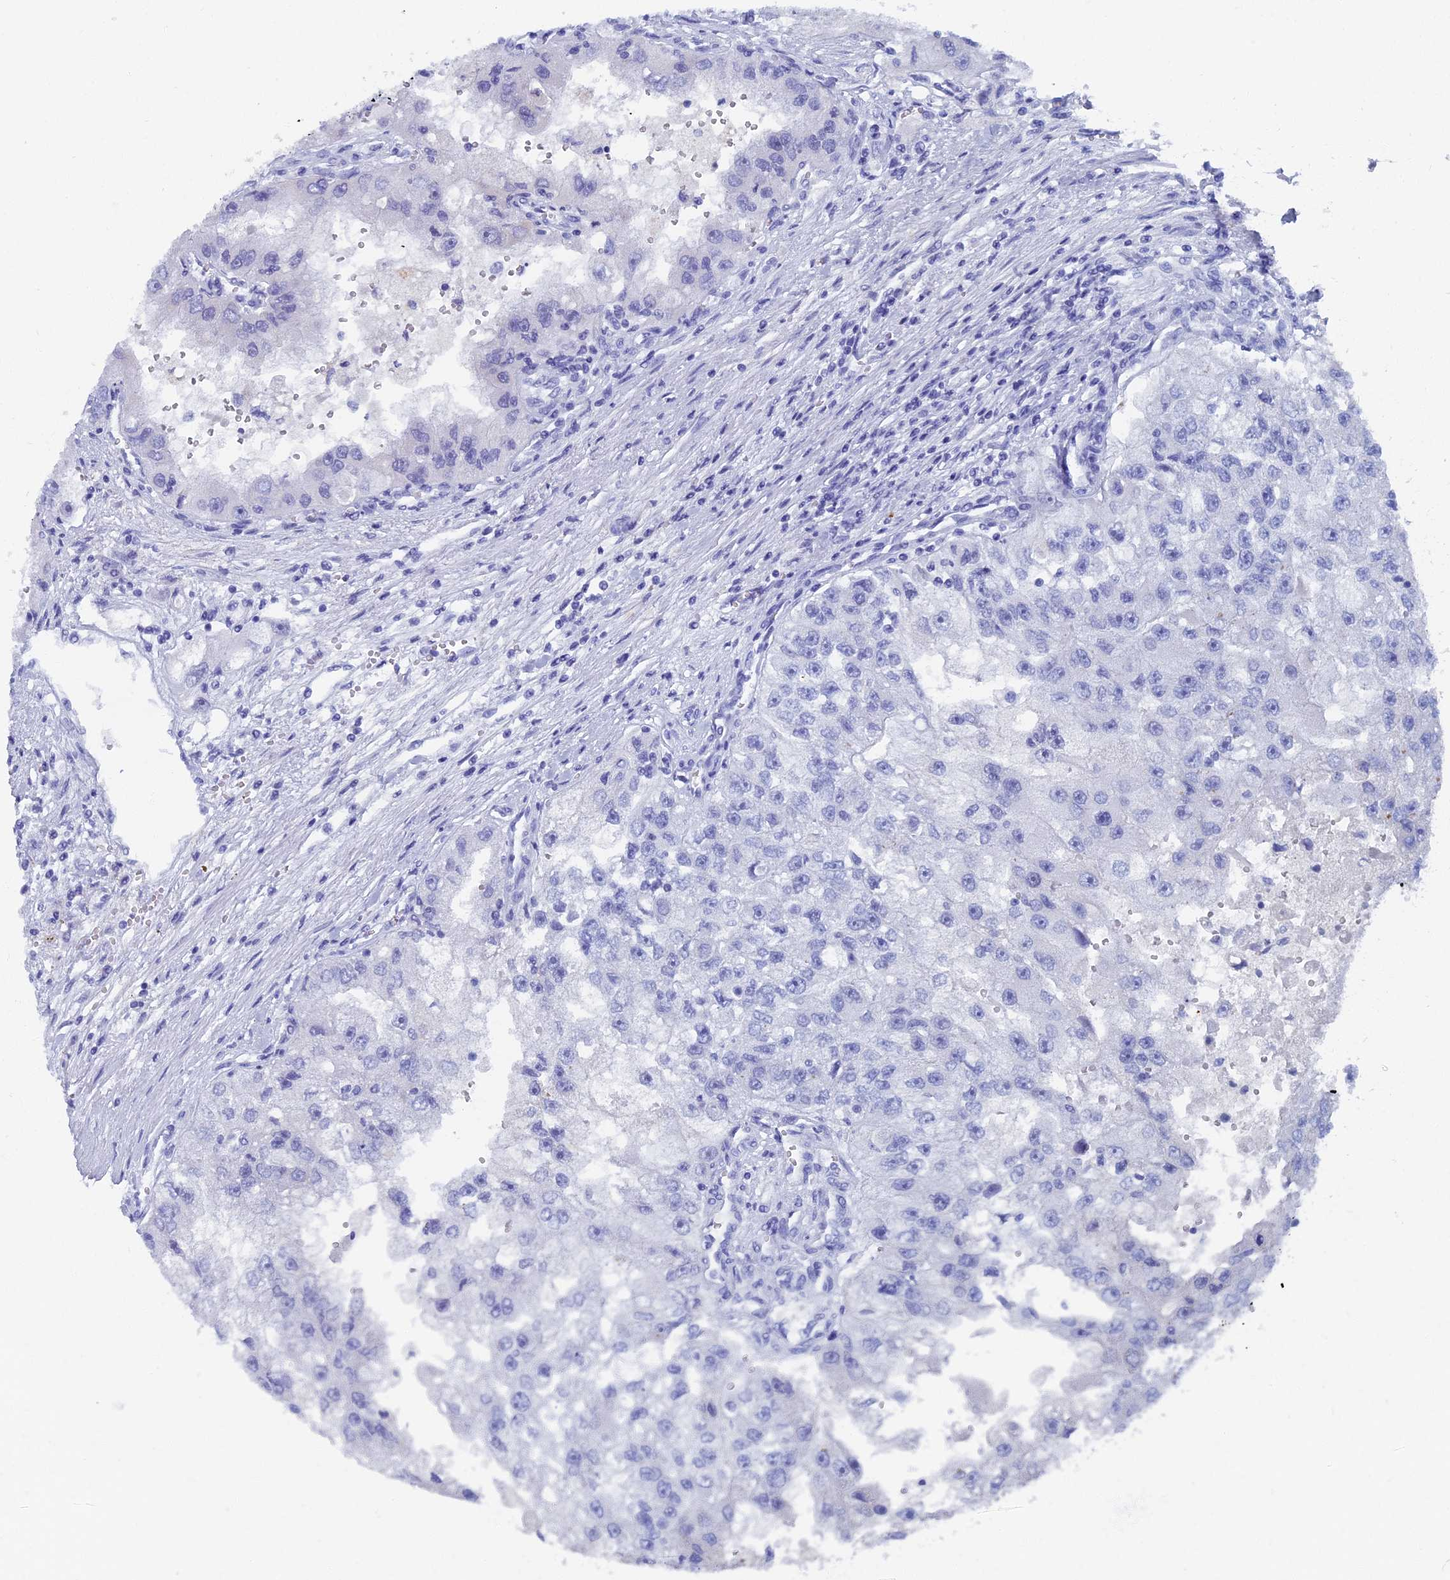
{"staining": {"intensity": "negative", "quantity": "none", "location": "none"}, "tissue": "renal cancer", "cell_type": "Tumor cells", "image_type": "cancer", "snomed": [{"axis": "morphology", "description": "Adenocarcinoma, NOS"}, {"axis": "topography", "description": "Kidney"}], "caption": "Micrograph shows no protein expression in tumor cells of renal cancer tissue.", "gene": "OAT", "patient": {"sex": "male", "age": 63}}